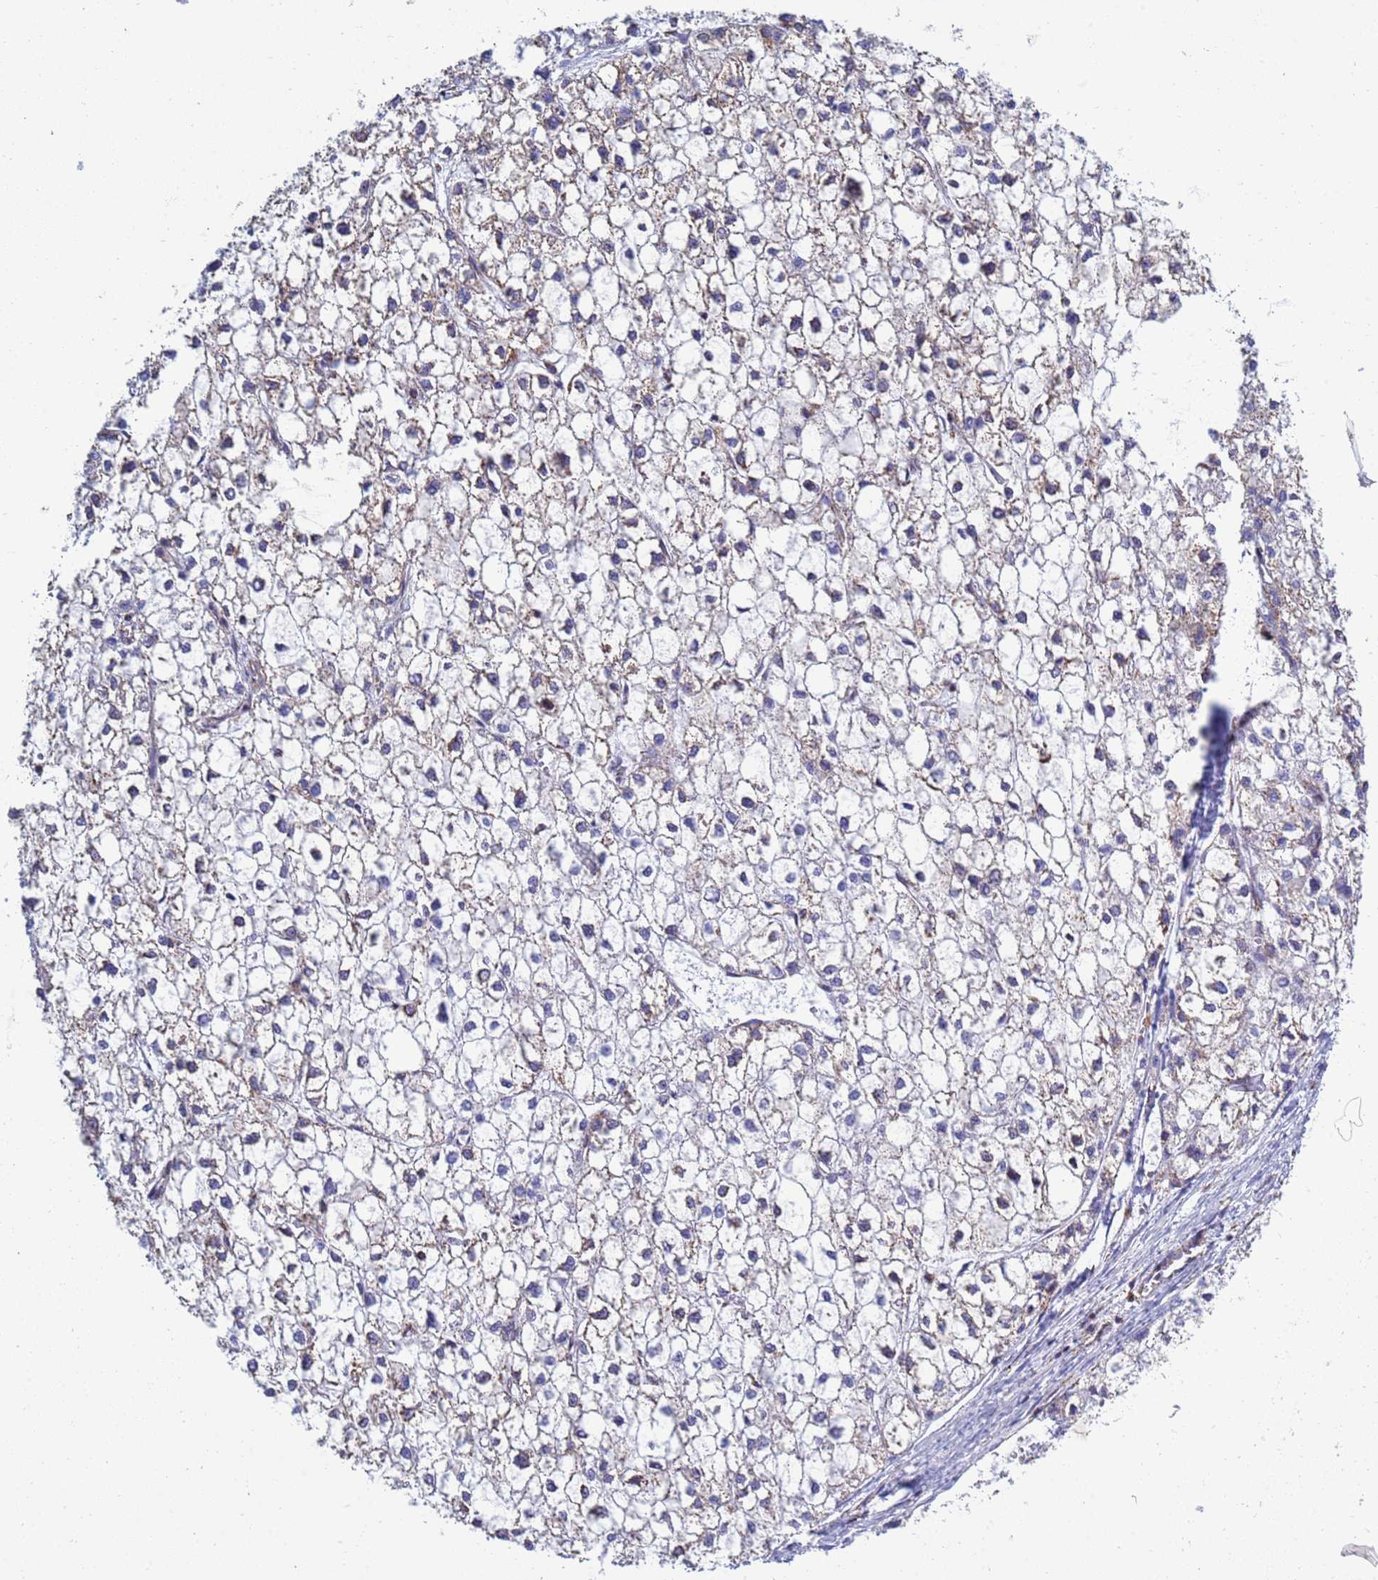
{"staining": {"intensity": "weak", "quantity": "<25%", "location": "cytoplasmic/membranous"}, "tissue": "liver cancer", "cell_type": "Tumor cells", "image_type": "cancer", "snomed": [{"axis": "morphology", "description": "Carcinoma, Hepatocellular, NOS"}, {"axis": "topography", "description": "Liver"}], "caption": "Immunohistochemistry of liver cancer shows no positivity in tumor cells.", "gene": "COQ4", "patient": {"sex": "female", "age": 43}}